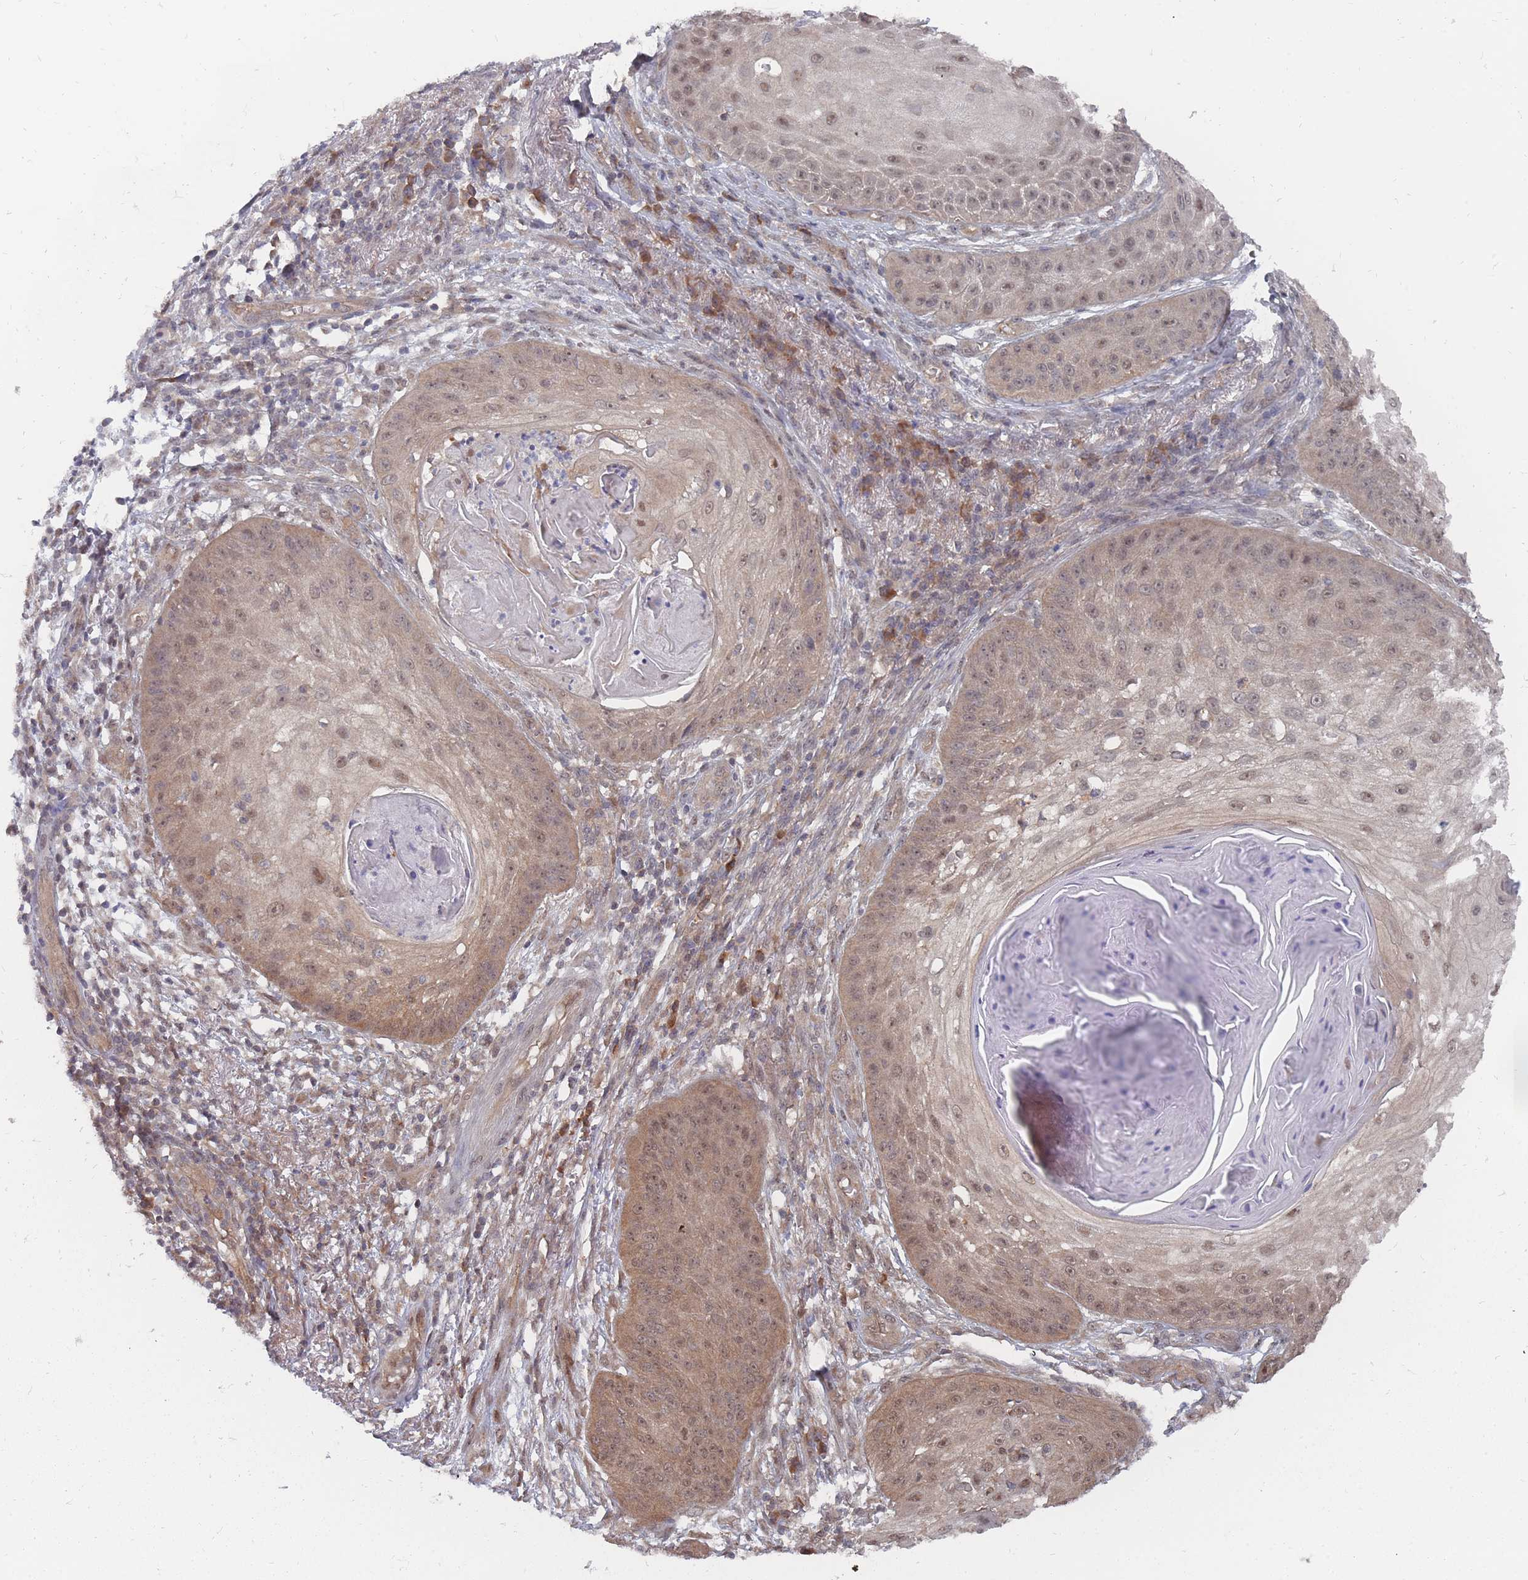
{"staining": {"intensity": "moderate", "quantity": ">75%", "location": "cytoplasmic/membranous,nuclear"}, "tissue": "skin cancer", "cell_type": "Tumor cells", "image_type": "cancer", "snomed": [{"axis": "morphology", "description": "Squamous cell carcinoma, NOS"}, {"axis": "topography", "description": "Skin"}], "caption": "The image displays staining of squamous cell carcinoma (skin), revealing moderate cytoplasmic/membranous and nuclear protein staining (brown color) within tumor cells. The staining was performed using DAB to visualize the protein expression in brown, while the nuclei were stained in blue with hematoxylin (Magnification: 20x).", "gene": "NKD1", "patient": {"sex": "male", "age": 70}}